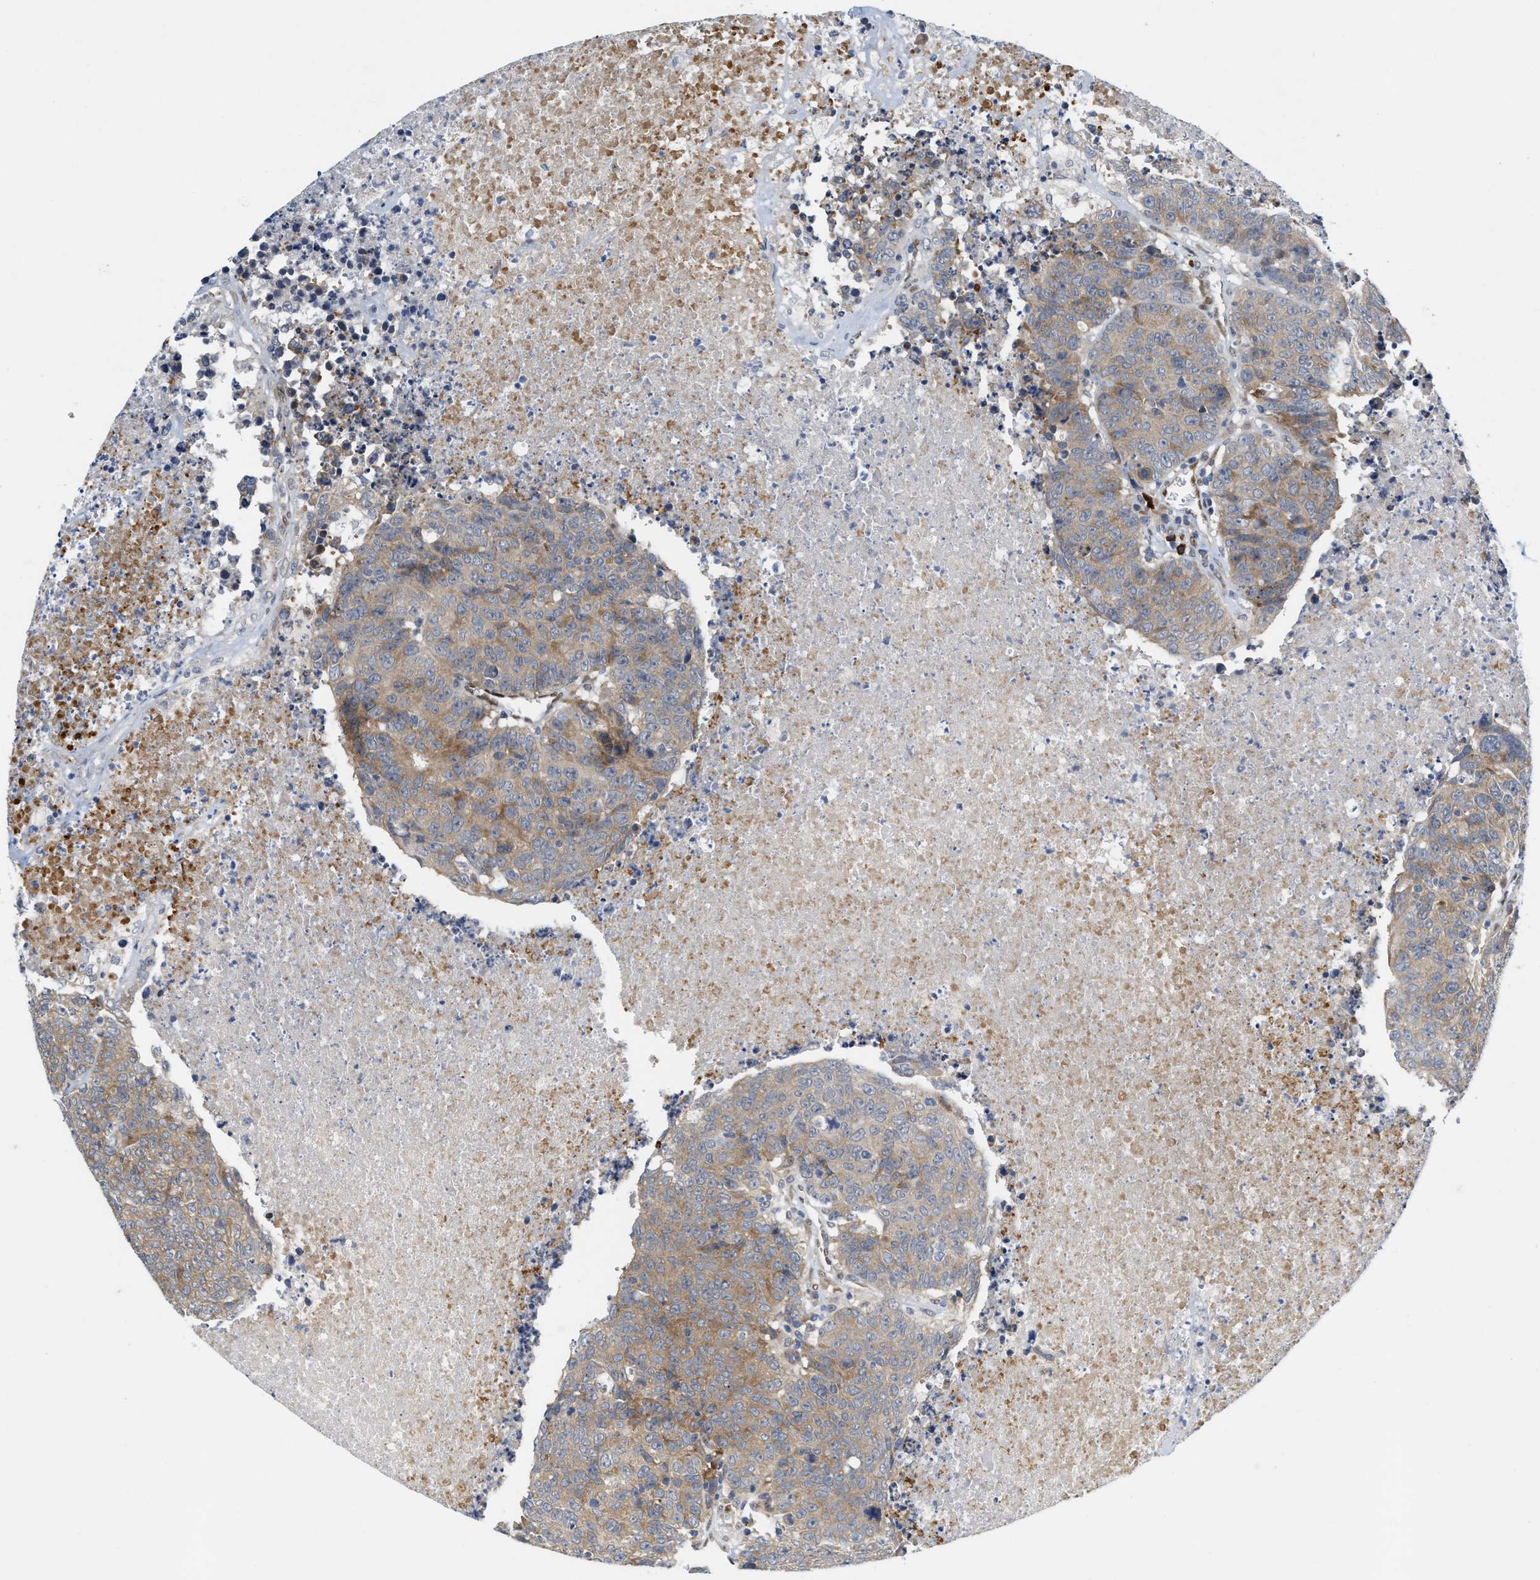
{"staining": {"intensity": "moderate", "quantity": ">75%", "location": "cytoplasmic/membranous"}, "tissue": "colorectal cancer", "cell_type": "Tumor cells", "image_type": "cancer", "snomed": [{"axis": "morphology", "description": "Adenocarcinoma, NOS"}, {"axis": "topography", "description": "Colon"}], "caption": "Adenocarcinoma (colorectal) stained with IHC shows moderate cytoplasmic/membranous positivity in approximately >75% of tumor cells.", "gene": "TCF4", "patient": {"sex": "female", "age": 53}}